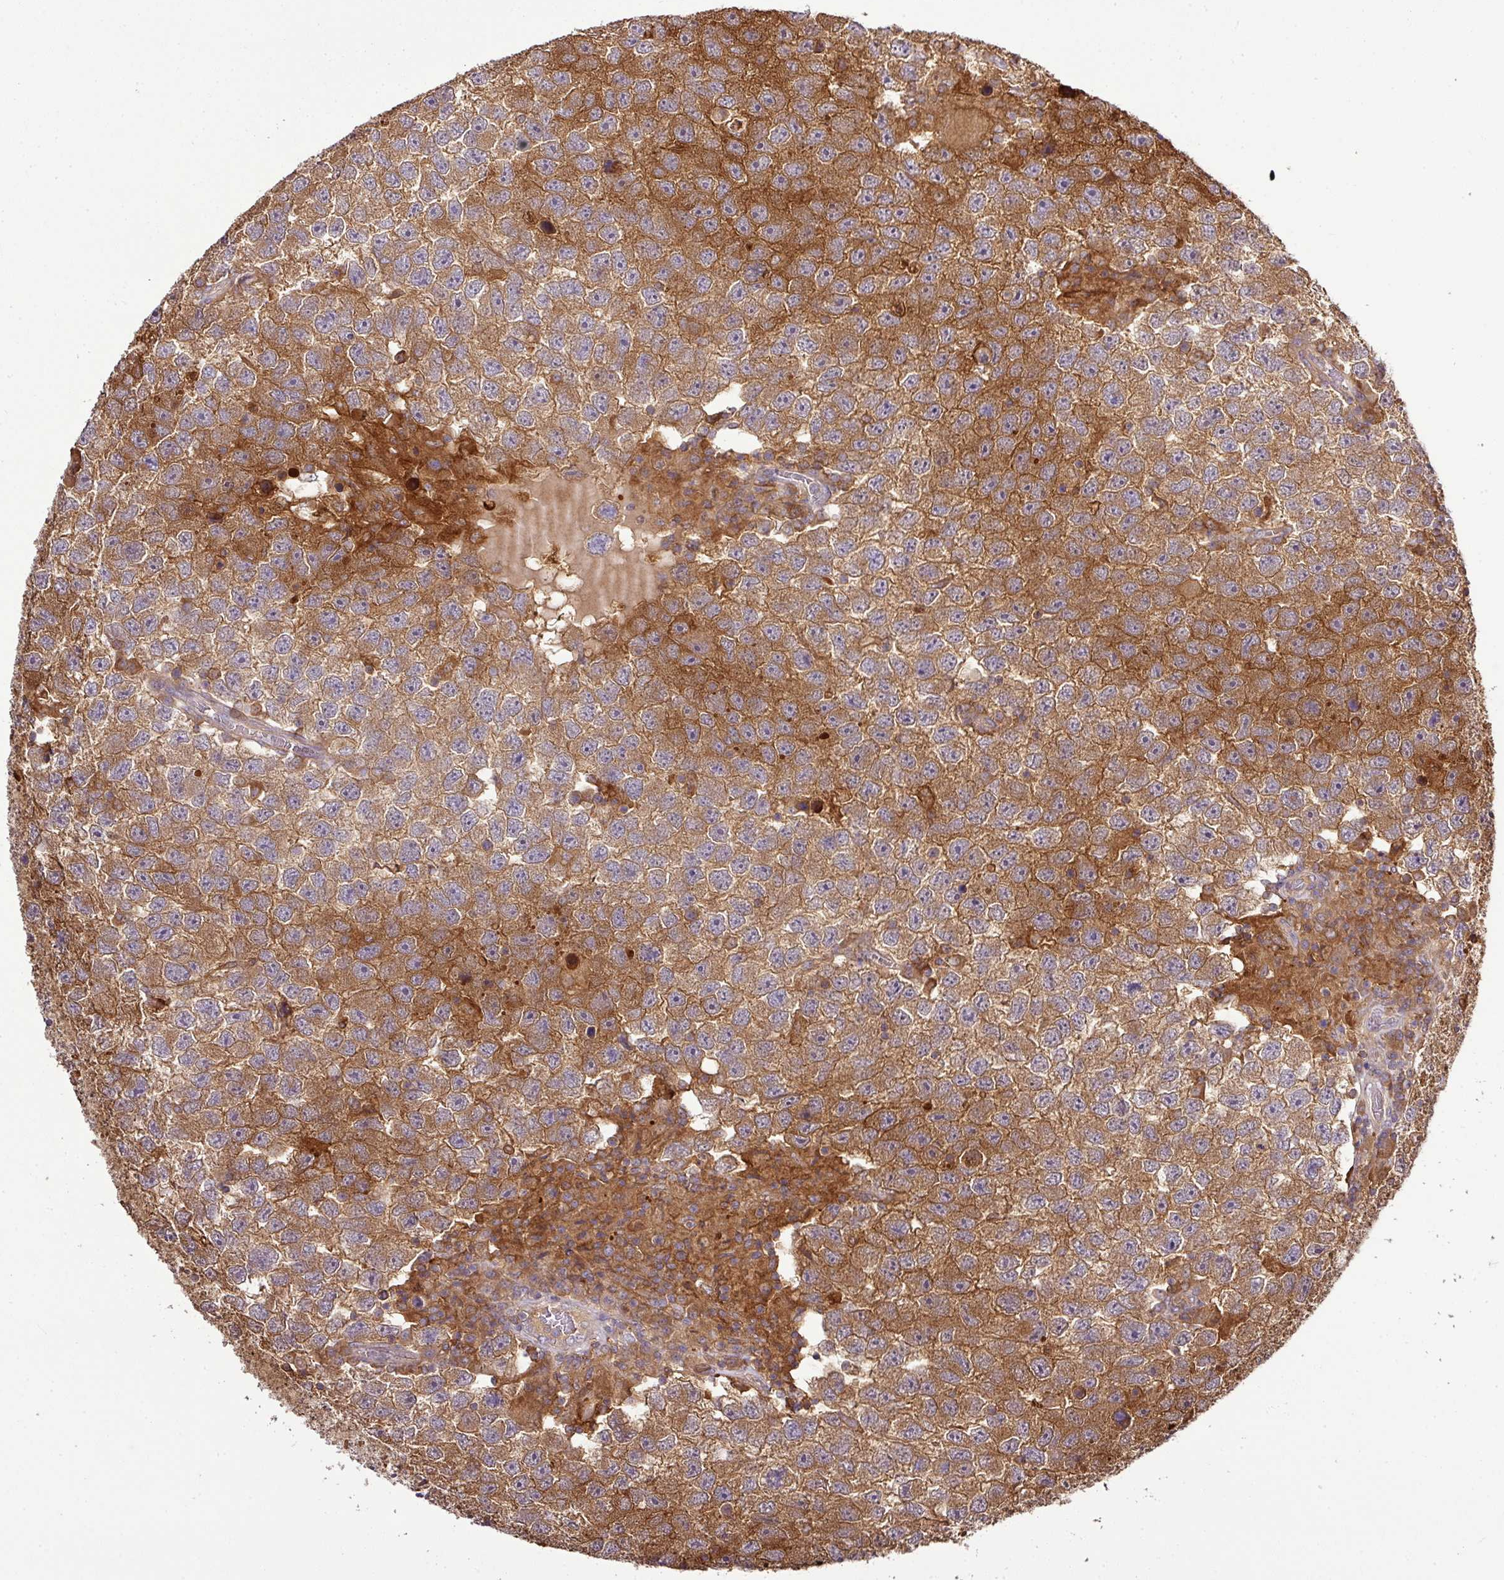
{"staining": {"intensity": "moderate", "quantity": ">75%", "location": "cytoplasmic/membranous"}, "tissue": "testis cancer", "cell_type": "Tumor cells", "image_type": "cancer", "snomed": [{"axis": "morphology", "description": "Seminoma, NOS"}, {"axis": "topography", "description": "Testis"}], "caption": "This is a photomicrograph of immunohistochemistry staining of testis seminoma, which shows moderate expression in the cytoplasmic/membranous of tumor cells.", "gene": "TMEM107", "patient": {"sex": "male", "age": 26}}